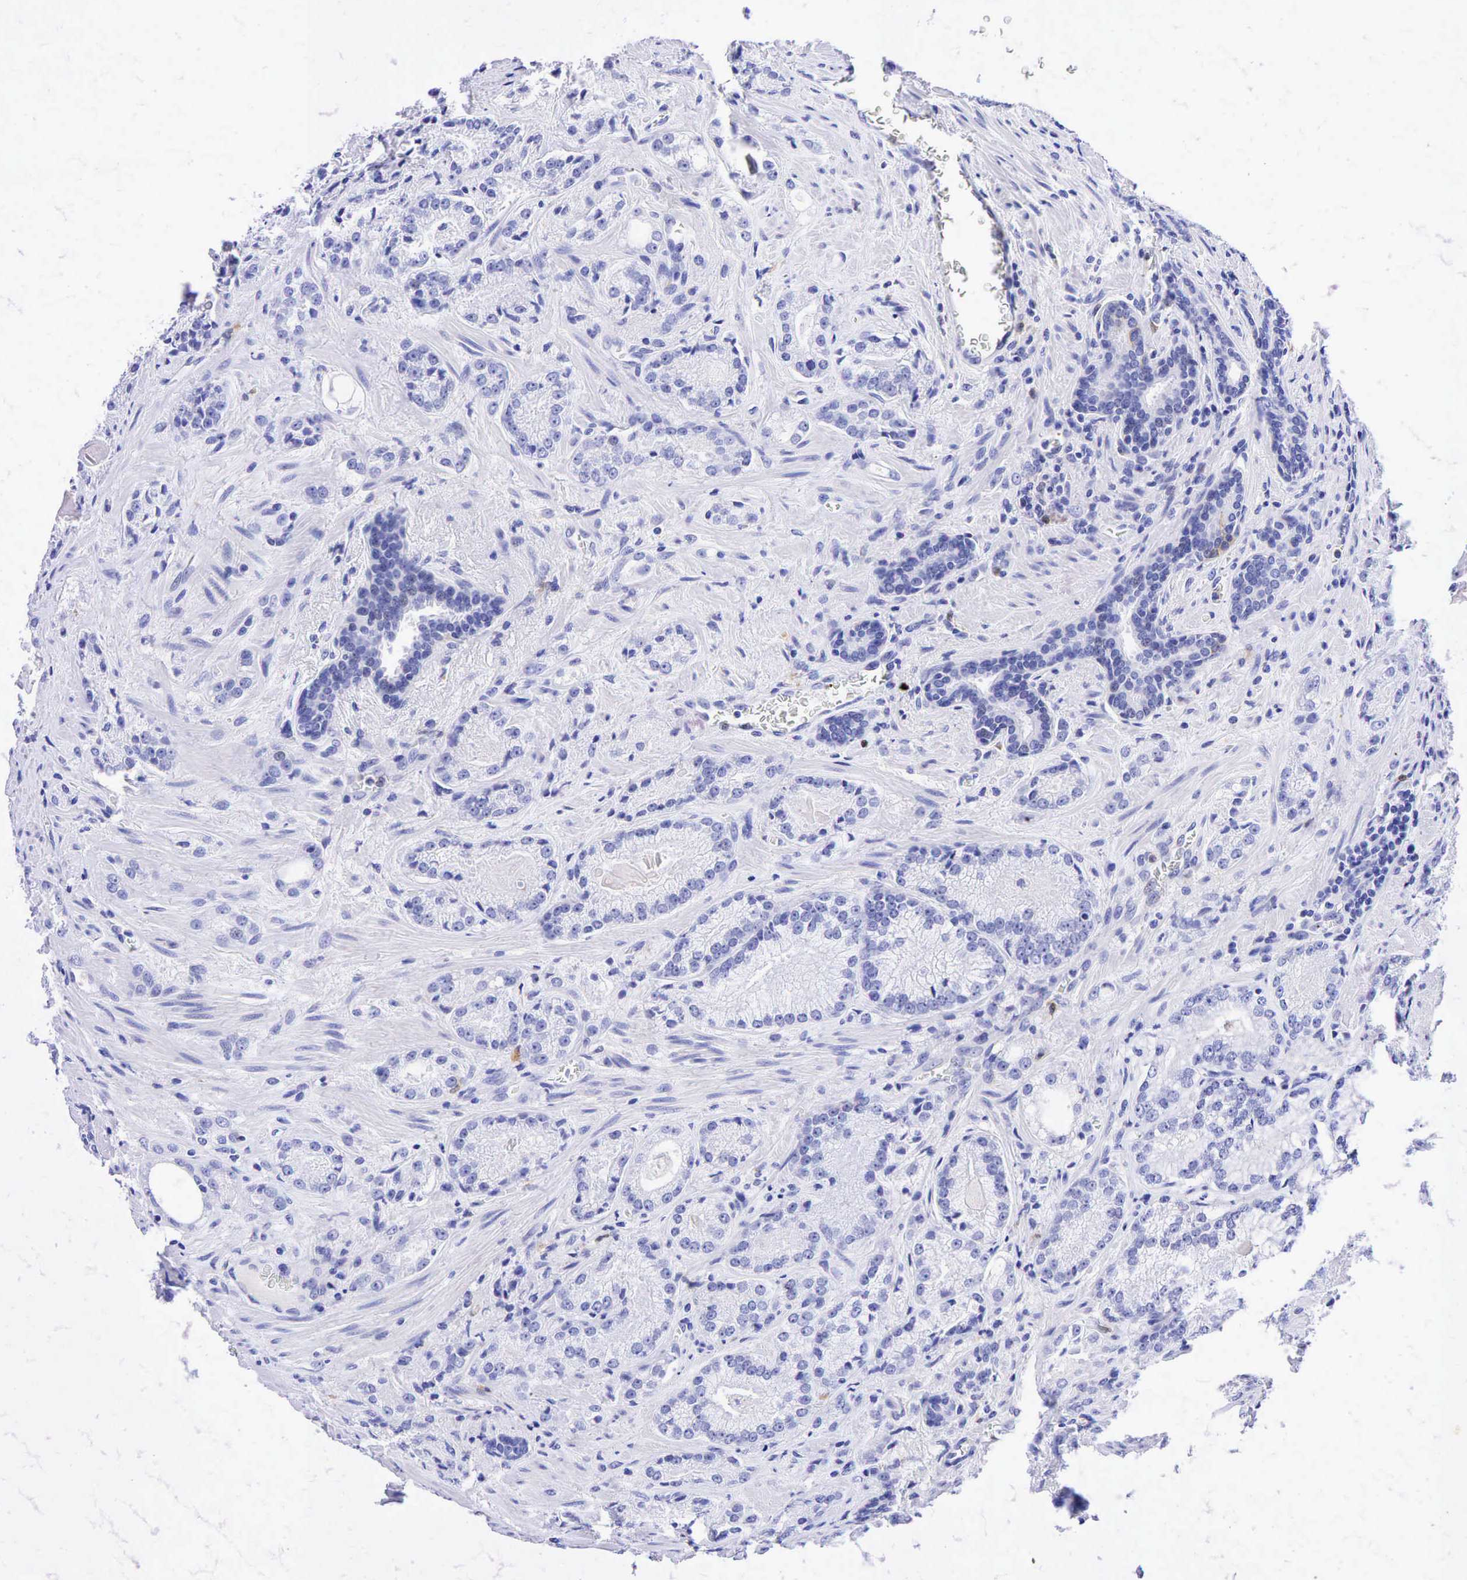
{"staining": {"intensity": "negative", "quantity": "none", "location": "none"}, "tissue": "prostate cancer", "cell_type": "Tumor cells", "image_type": "cancer", "snomed": [{"axis": "morphology", "description": "Adenocarcinoma, Medium grade"}, {"axis": "topography", "description": "Prostate"}], "caption": "Tumor cells show no significant expression in prostate cancer.", "gene": "TNFRSF8", "patient": {"sex": "male", "age": 68}}